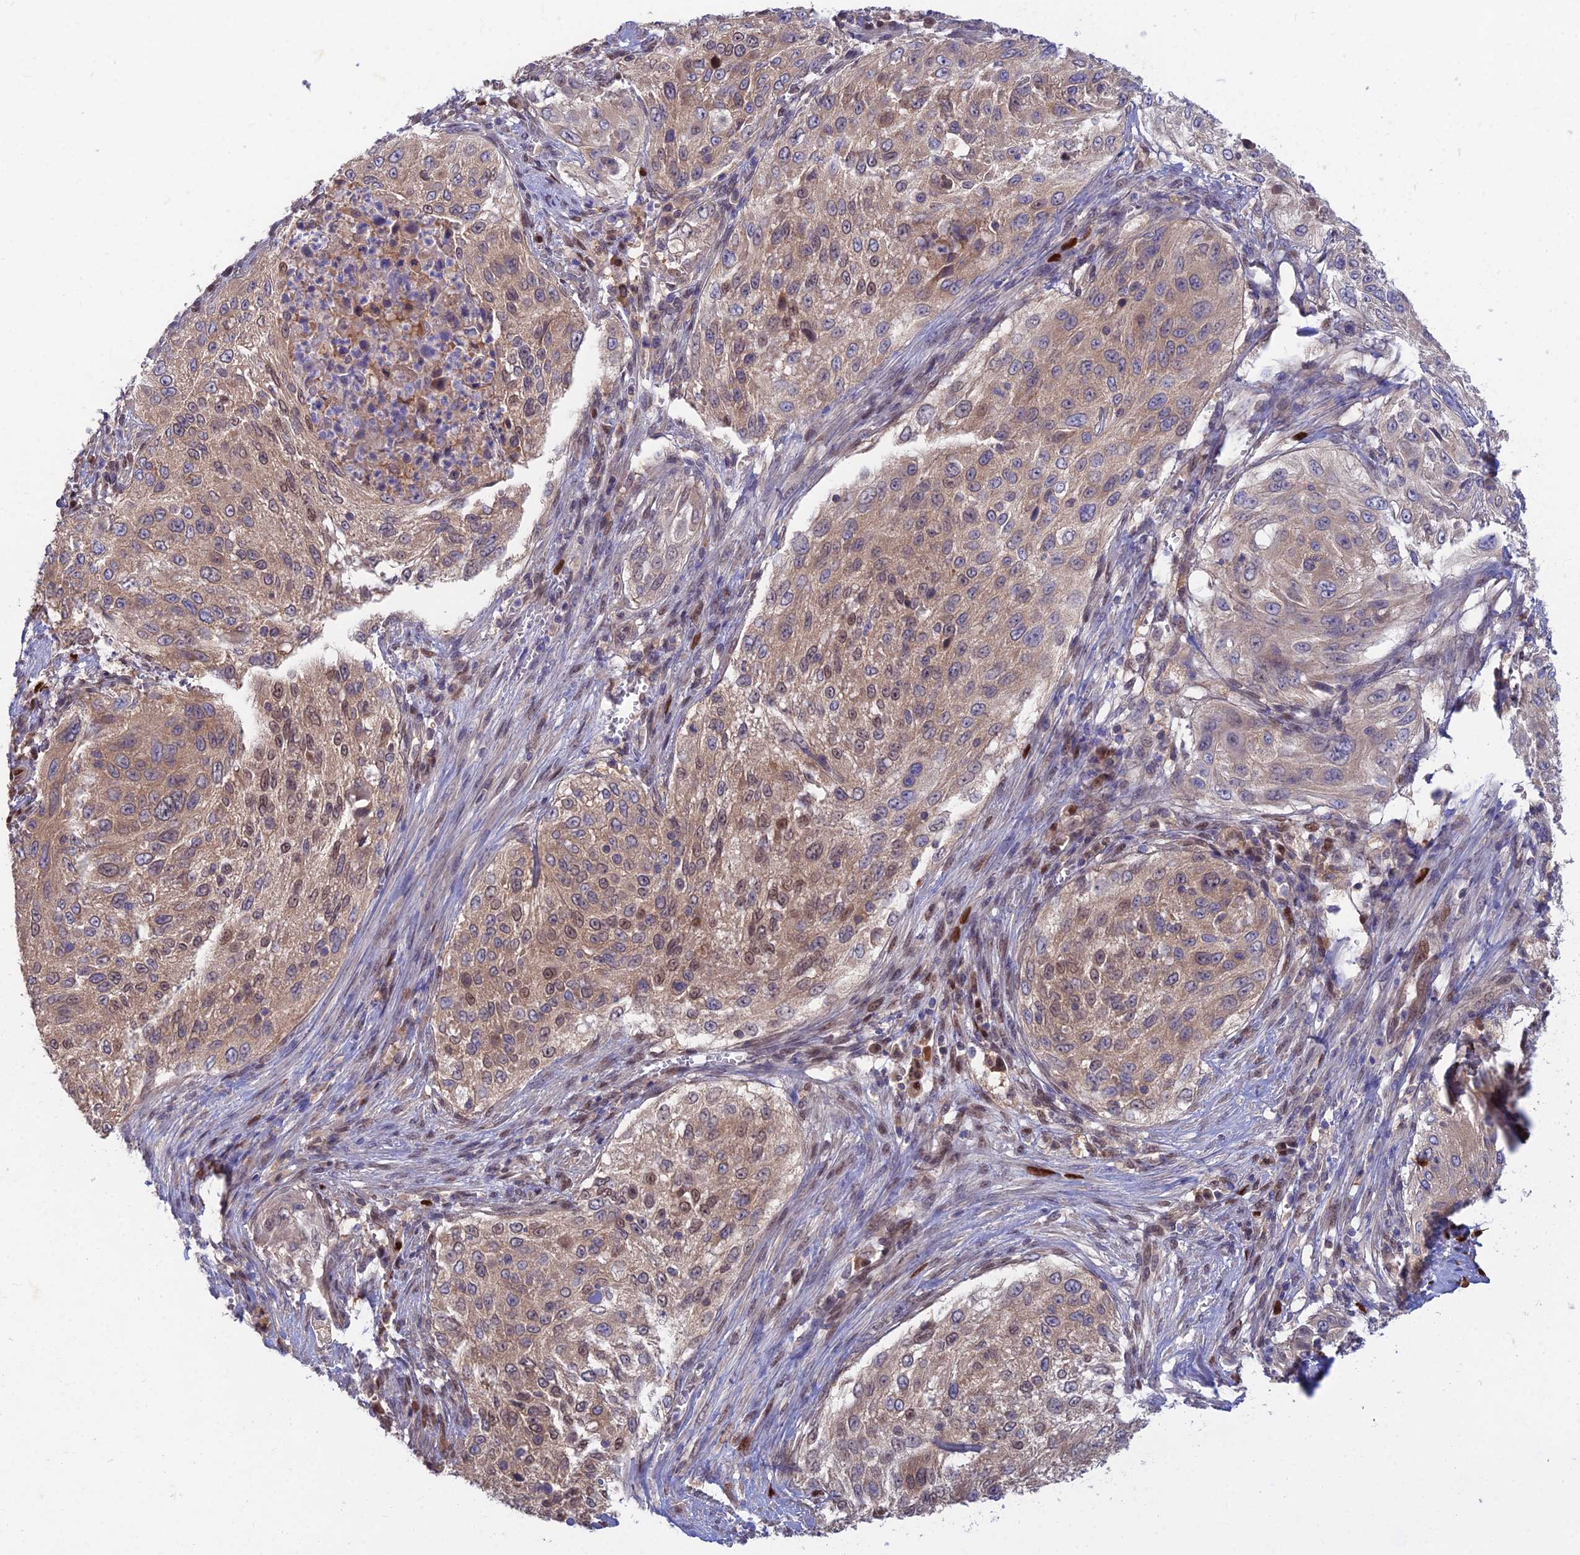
{"staining": {"intensity": "weak", "quantity": ">75%", "location": "cytoplasmic/membranous,nuclear"}, "tissue": "cervical cancer", "cell_type": "Tumor cells", "image_type": "cancer", "snomed": [{"axis": "morphology", "description": "Squamous cell carcinoma, NOS"}, {"axis": "topography", "description": "Cervix"}], "caption": "This is a micrograph of immunohistochemistry staining of cervical cancer, which shows weak expression in the cytoplasmic/membranous and nuclear of tumor cells.", "gene": "DNPEP", "patient": {"sex": "female", "age": 42}}